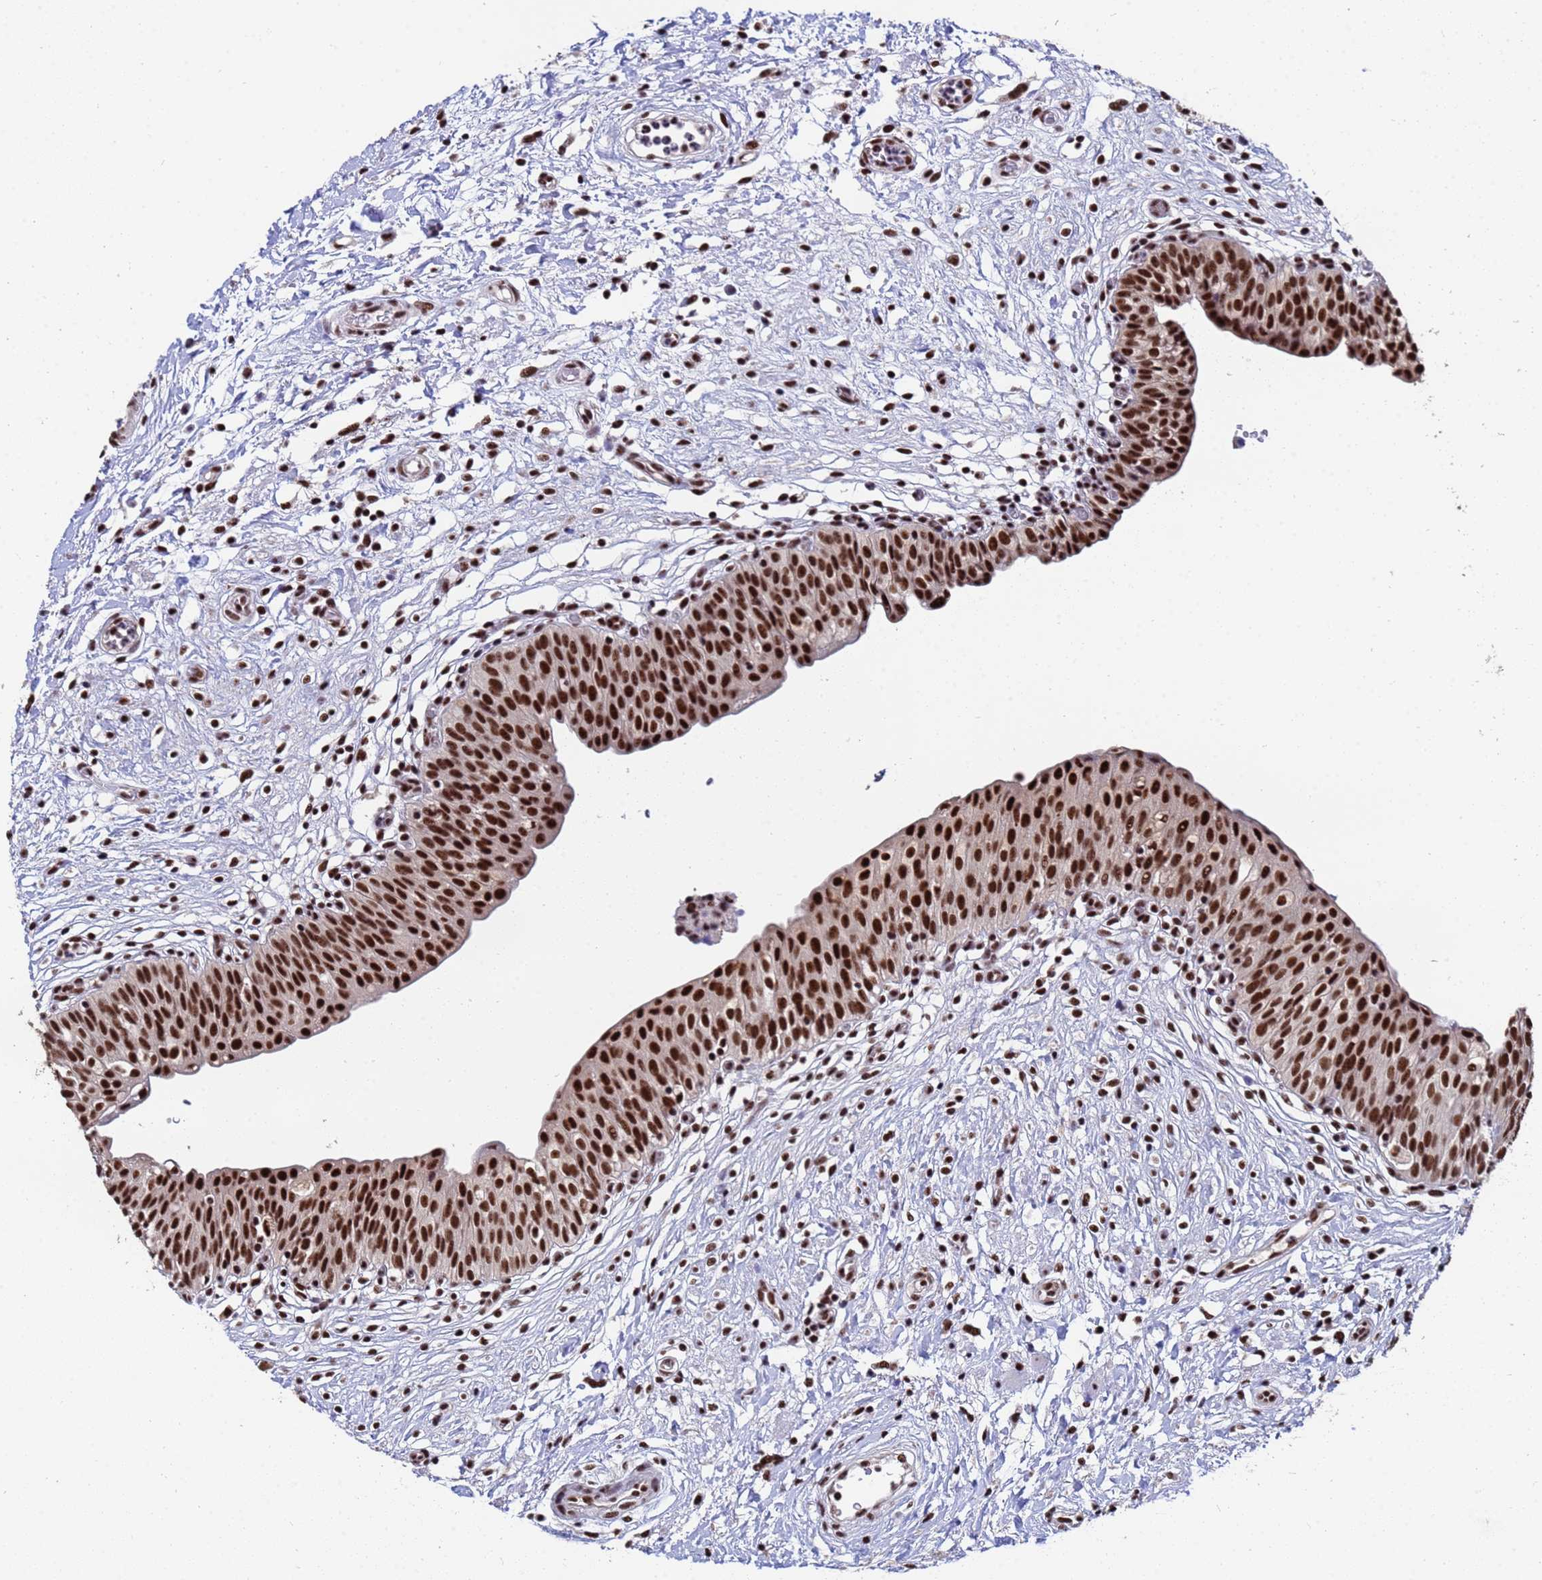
{"staining": {"intensity": "strong", "quantity": ">75%", "location": "nuclear"}, "tissue": "urinary bladder", "cell_type": "Urothelial cells", "image_type": "normal", "snomed": [{"axis": "morphology", "description": "Normal tissue, NOS"}, {"axis": "topography", "description": "Urinary bladder"}], "caption": "Immunohistochemistry (IHC) histopathology image of benign urinary bladder: urinary bladder stained using IHC displays high levels of strong protein expression localized specifically in the nuclear of urothelial cells, appearing as a nuclear brown color.", "gene": "SF3B2", "patient": {"sex": "male", "age": 55}}